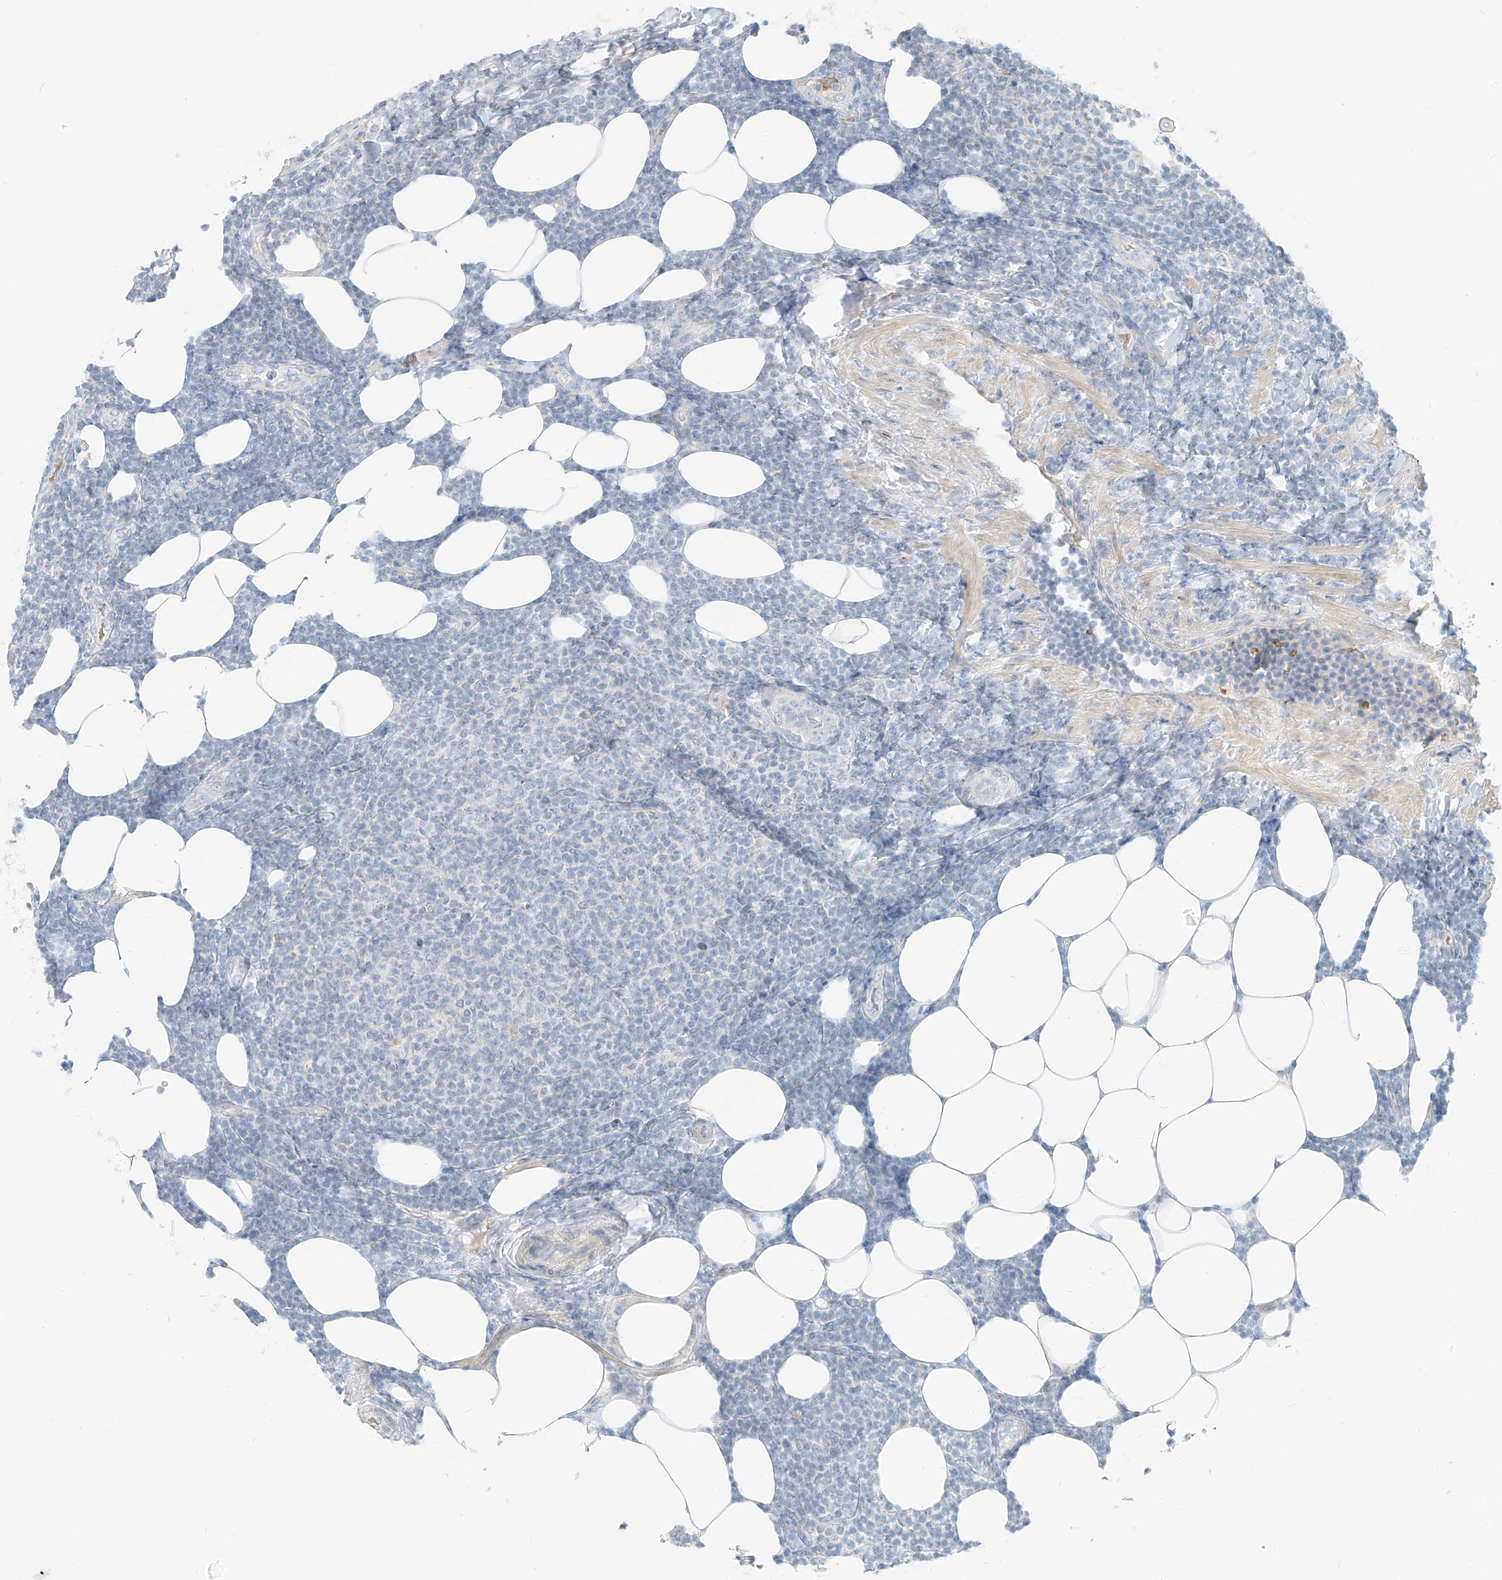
{"staining": {"intensity": "negative", "quantity": "none", "location": "none"}, "tissue": "lymphoma", "cell_type": "Tumor cells", "image_type": "cancer", "snomed": [{"axis": "morphology", "description": "Malignant lymphoma, non-Hodgkin's type, Low grade"}, {"axis": "topography", "description": "Lymph node"}], "caption": "High power microscopy histopathology image of an immunohistochemistry image of lymphoma, revealing no significant staining in tumor cells.", "gene": "PGC", "patient": {"sex": "male", "age": 66}}